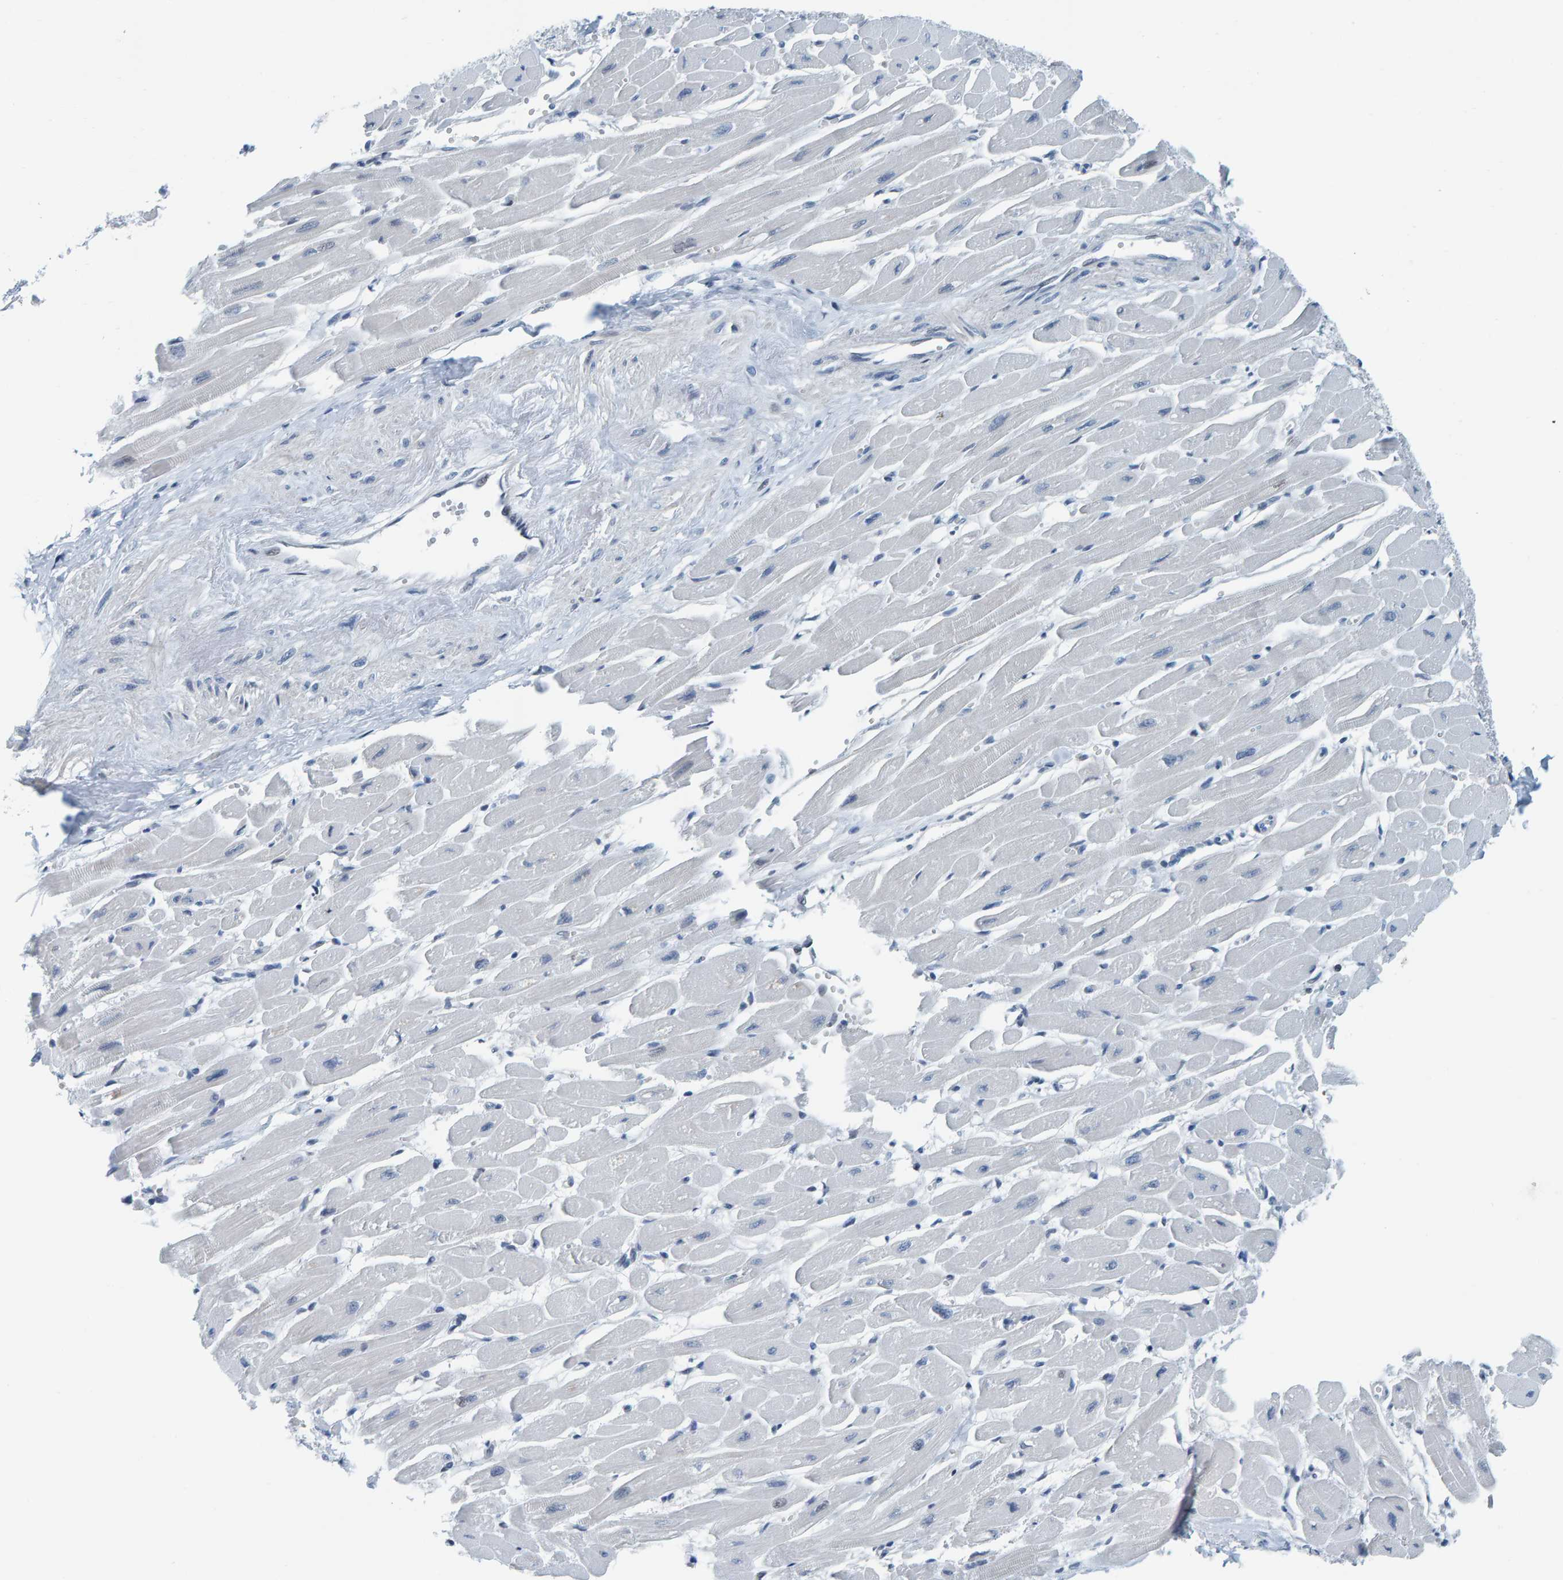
{"staining": {"intensity": "negative", "quantity": "none", "location": "none"}, "tissue": "heart muscle", "cell_type": "Cardiomyocytes", "image_type": "normal", "snomed": [{"axis": "morphology", "description": "Normal tissue, NOS"}, {"axis": "topography", "description": "Heart"}], "caption": "The photomicrograph reveals no staining of cardiomyocytes in normal heart muscle.", "gene": "CNP", "patient": {"sex": "female", "age": 54}}